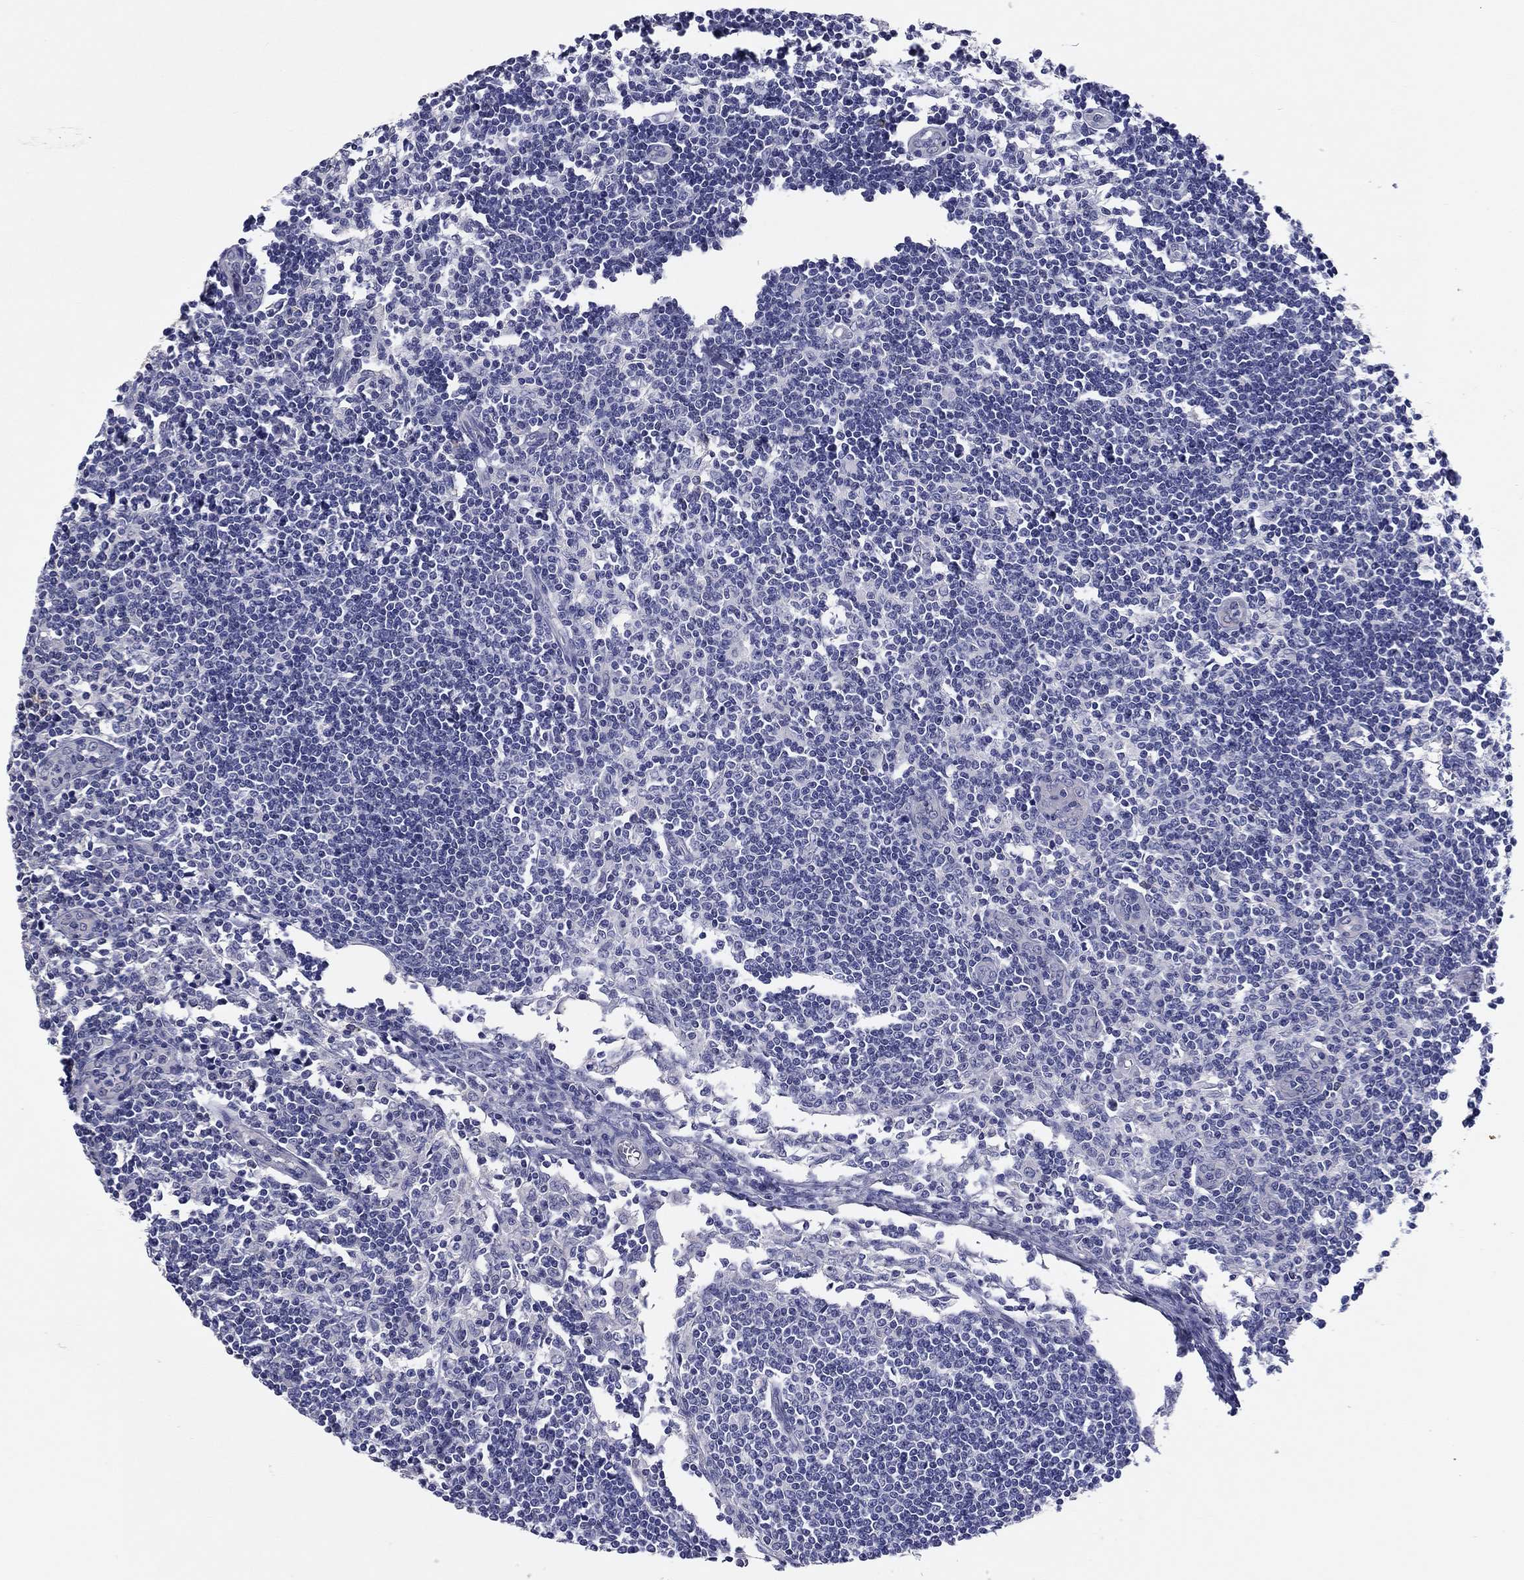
{"staining": {"intensity": "negative", "quantity": "none", "location": "none"}, "tissue": "lymph node", "cell_type": "Non-germinal center cells", "image_type": "normal", "snomed": [{"axis": "morphology", "description": "Normal tissue, NOS"}, {"axis": "topography", "description": "Lymph node"}], "caption": "High magnification brightfield microscopy of benign lymph node stained with DAB (3,3'-diaminobenzidine) (brown) and counterstained with hematoxylin (blue): non-germinal center cells show no significant expression. Brightfield microscopy of immunohistochemistry (IHC) stained with DAB (3,3'-diaminobenzidine) (brown) and hematoxylin (blue), captured at high magnification.", "gene": "ERMP1", "patient": {"sex": "male", "age": 59}}